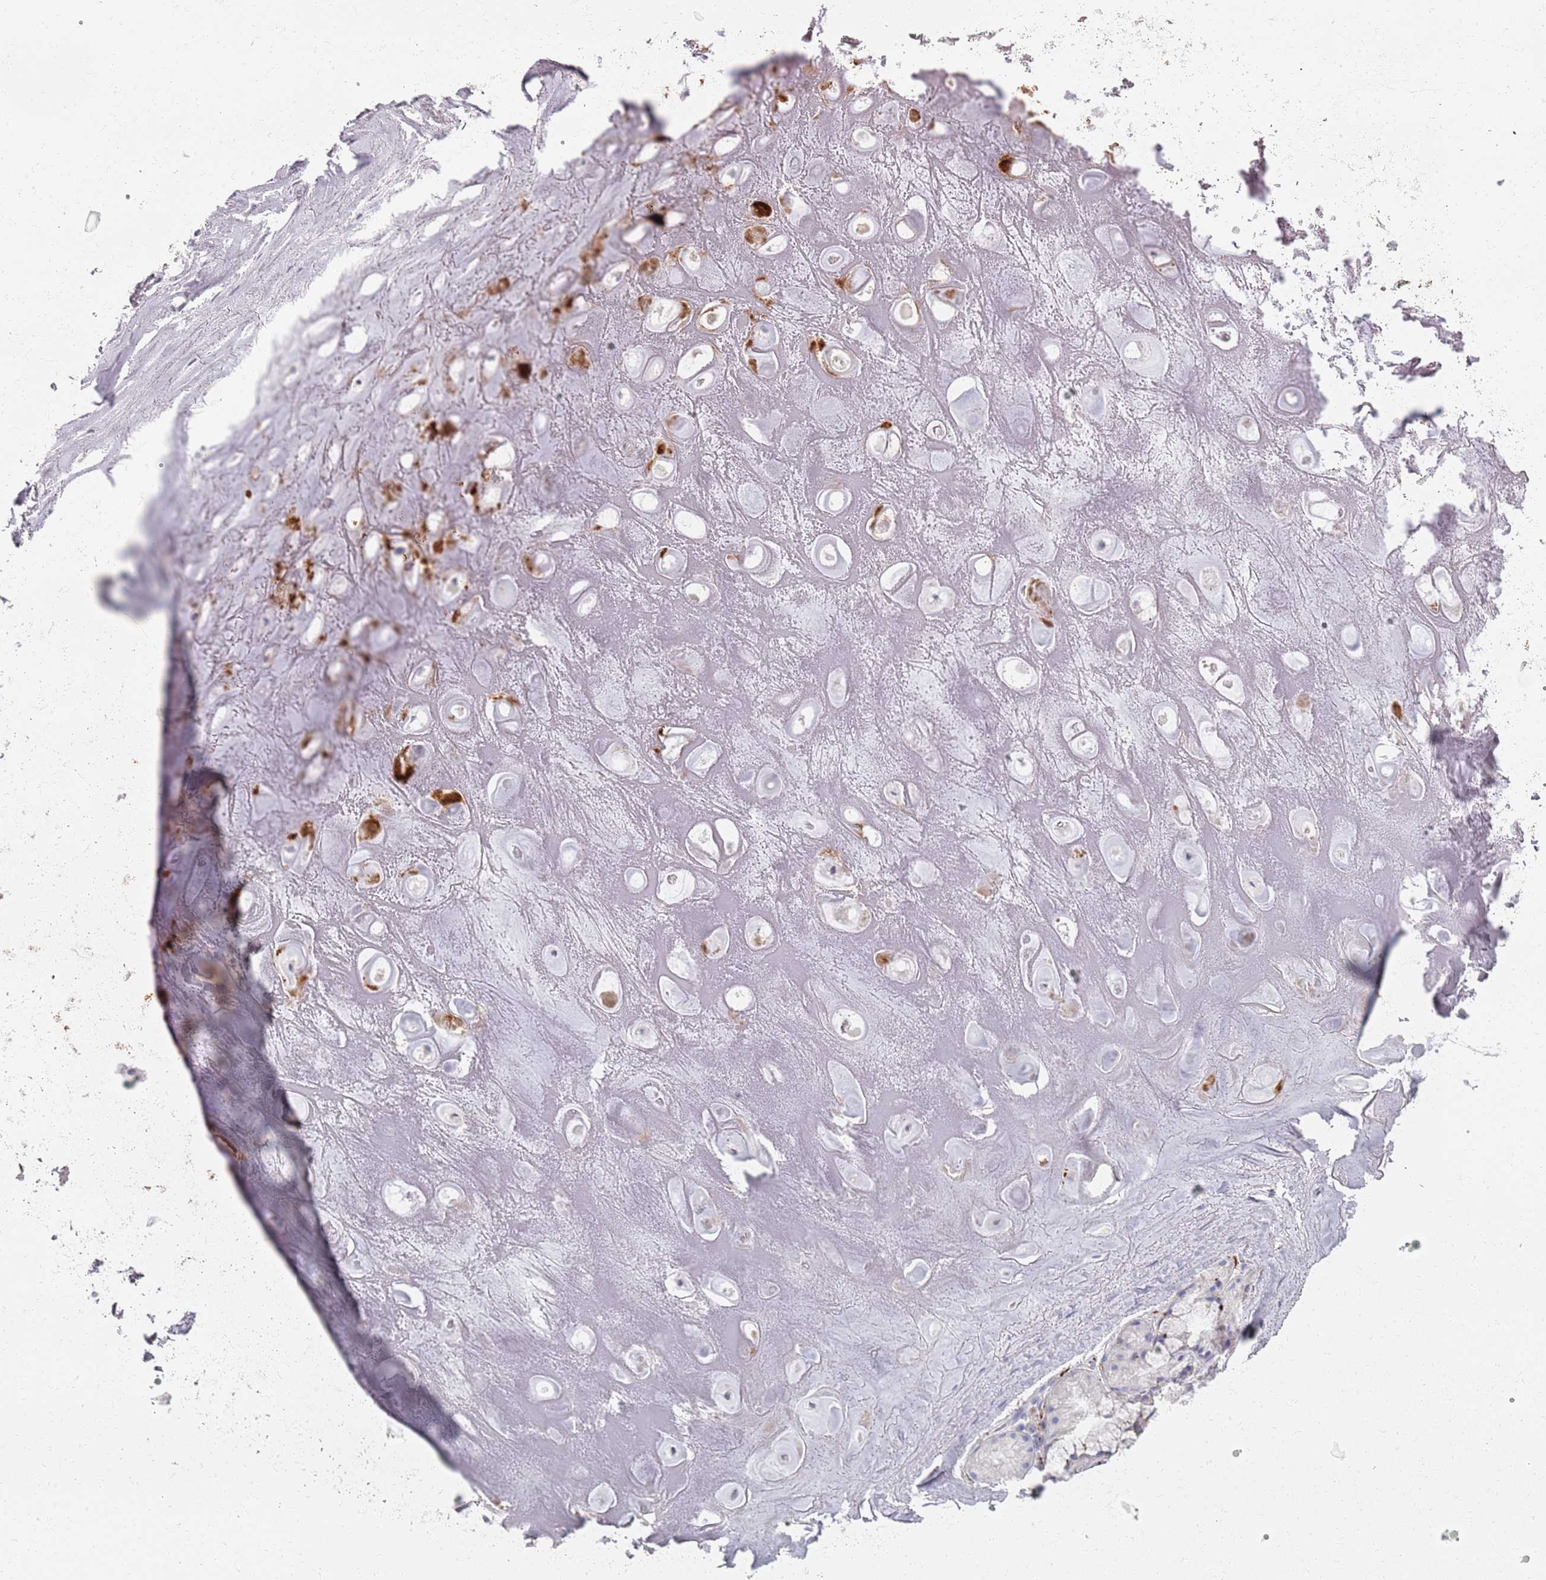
{"staining": {"intensity": "negative", "quantity": "none", "location": "none"}, "tissue": "adipose tissue", "cell_type": "Adipocytes", "image_type": "normal", "snomed": [{"axis": "morphology", "description": "Normal tissue, NOS"}, {"axis": "topography", "description": "Cartilage tissue"}], "caption": "Immunohistochemical staining of unremarkable human adipose tissue displays no significant expression in adipocytes. (Brightfield microscopy of DAB IHC at high magnification).", "gene": "SYNGR3", "patient": {"sex": "male", "age": 81}}